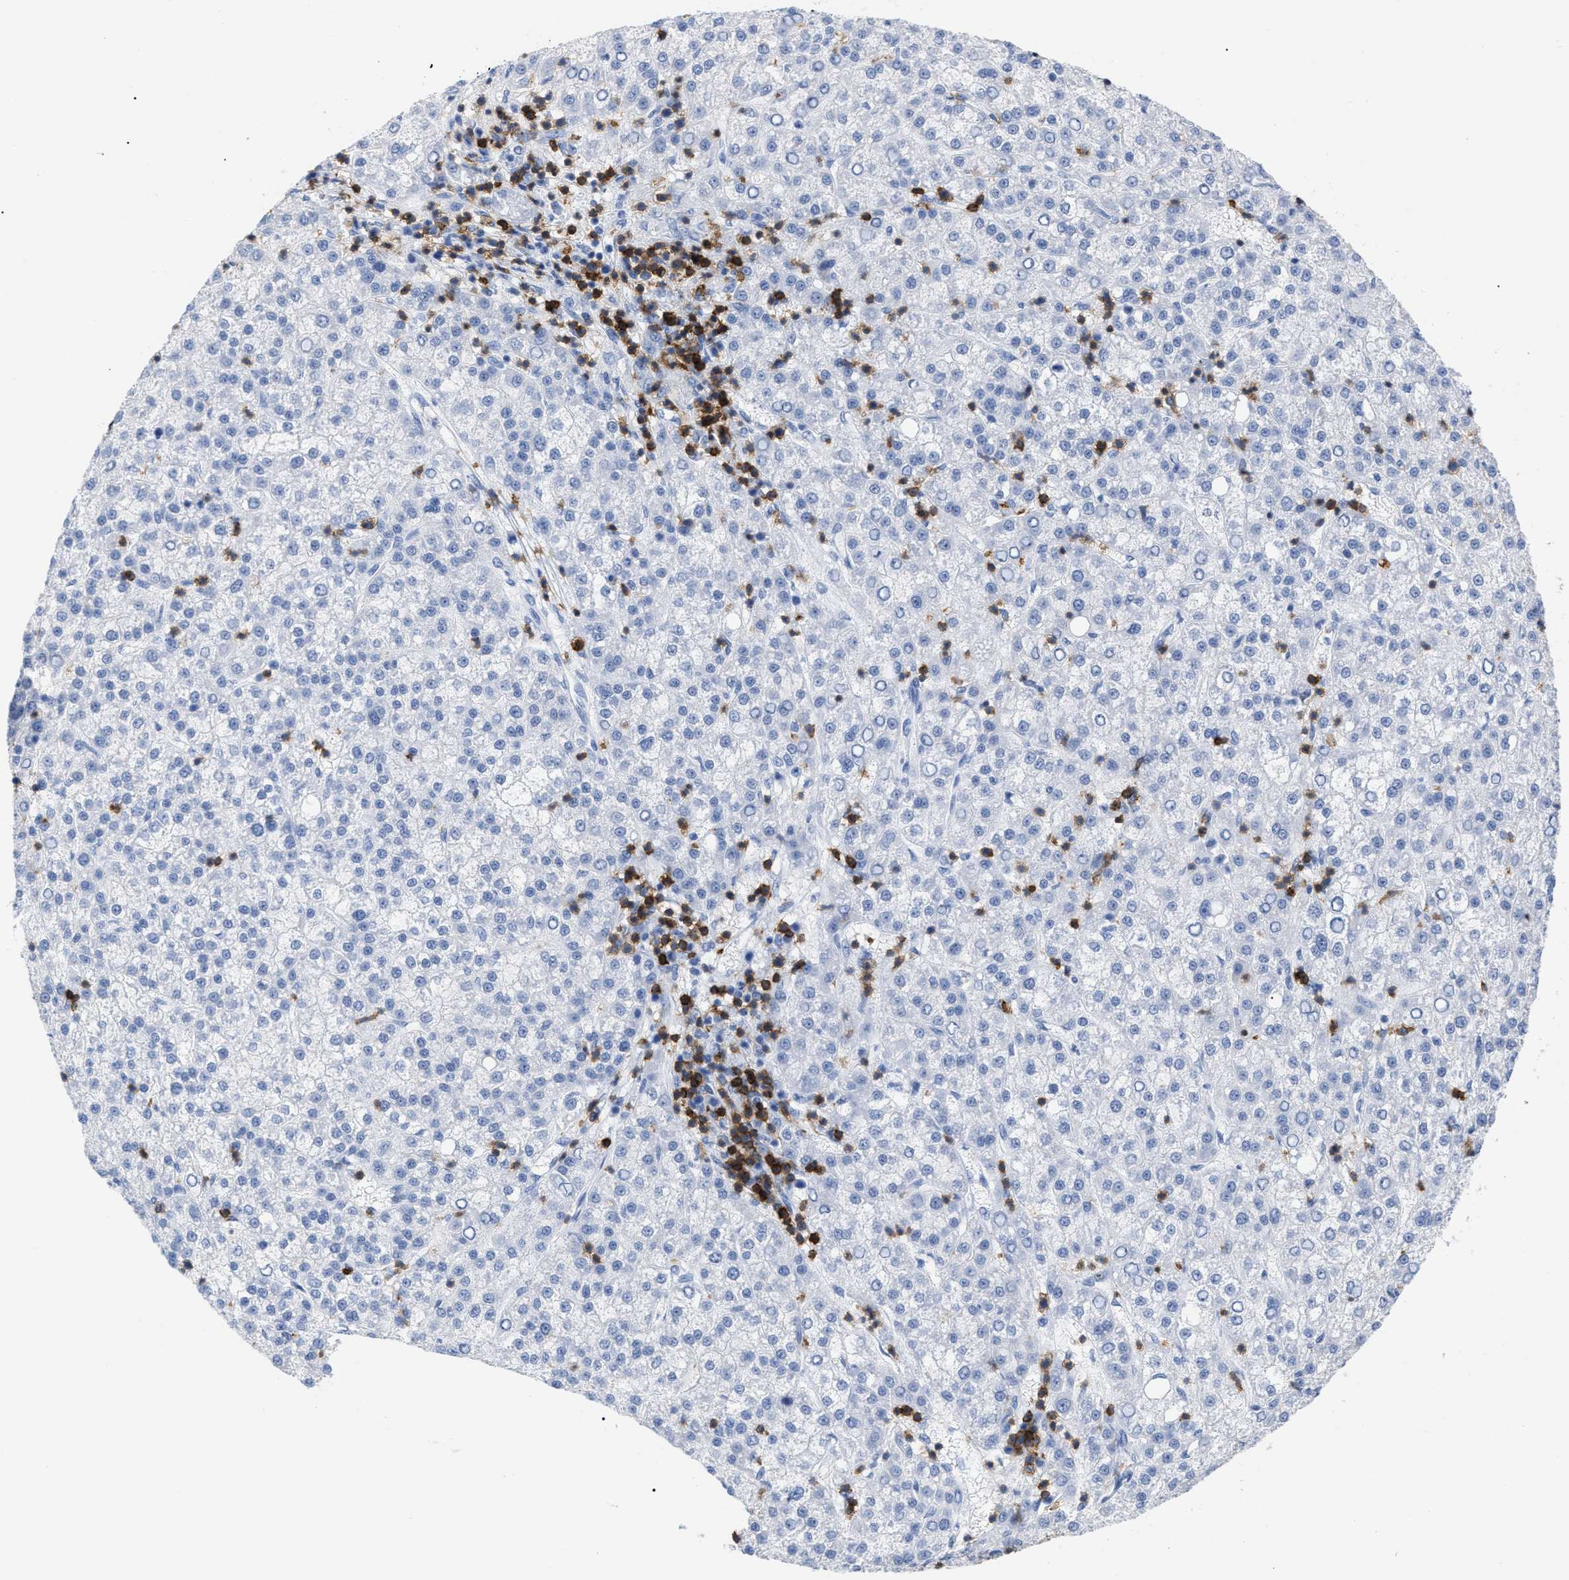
{"staining": {"intensity": "negative", "quantity": "none", "location": "none"}, "tissue": "liver cancer", "cell_type": "Tumor cells", "image_type": "cancer", "snomed": [{"axis": "morphology", "description": "Carcinoma, Hepatocellular, NOS"}, {"axis": "topography", "description": "Liver"}], "caption": "The micrograph reveals no staining of tumor cells in liver cancer (hepatocellular carcinoma).", "gene": "CD5", "patient": {"sex": "female", "age": 58}}